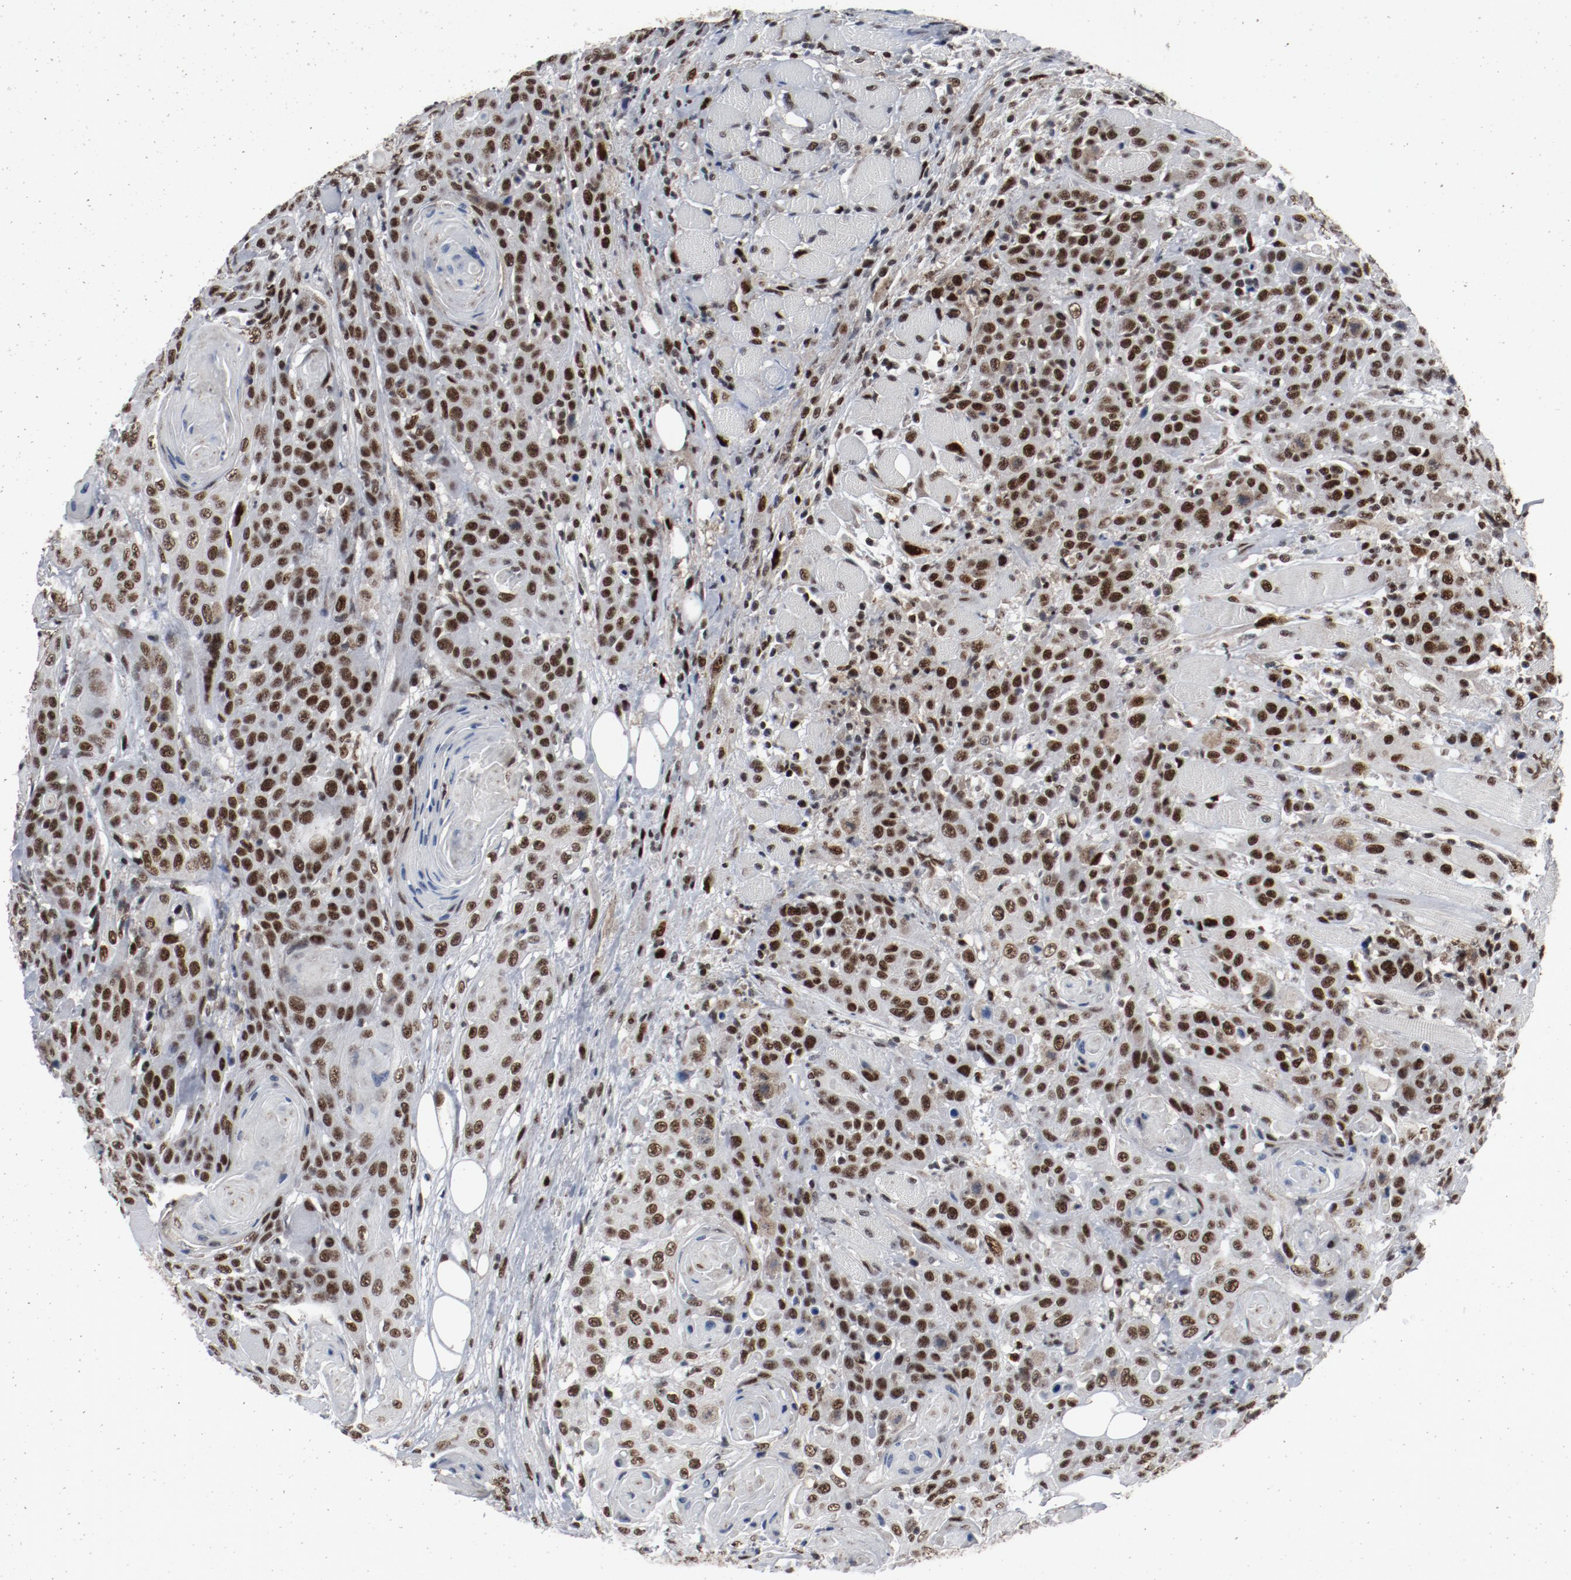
{"staining": {"intensity": "strong", "quantity": ">75%", "location": "nuclear"}, "tissue": "head and neck cancer", "cell_type": "Tumor cells", "image_type": "cancer", "snomed": [{"axis": "morphology", "description": "Squamous cell carcinoma, NOS"}, {"axis": "topography", "description": "Head-Neck"}], "caption": "DAB immunohistochemical staining of squamous cell carcinoma (head and neck) reveals strong nuclear protein positivity in approximately >75% of tumor cells. (DAB (3,3'-diaminobenzidine) = brown stain, brightfield microscopy at high magnification).", "gene": "JMJD6", "patient": {"sex": "female", "age": 84}}